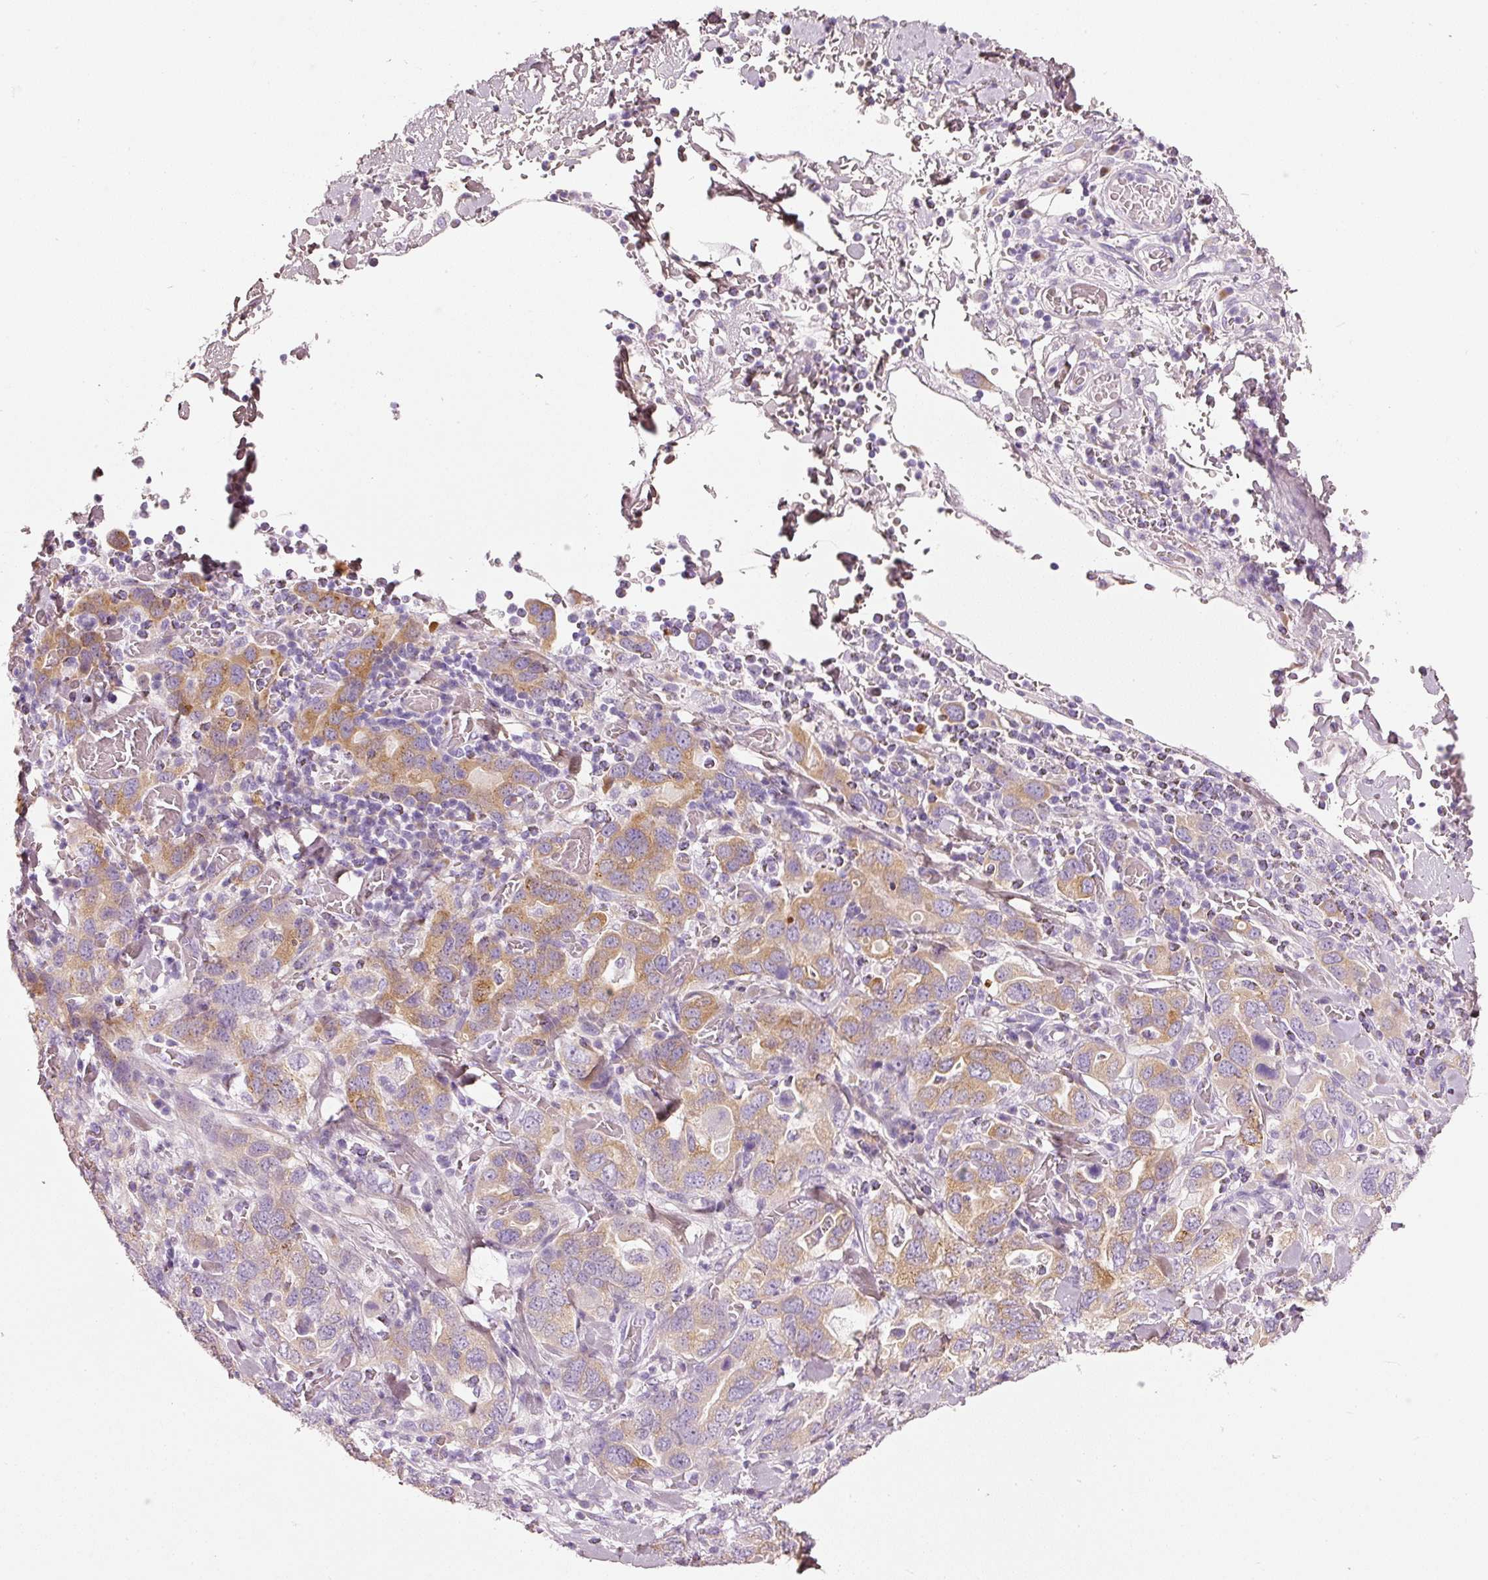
{"staining": {"intensity": "moderate", "quantity": "25%-75%", "location": "cytoplasmic/membranous"}, "tissue": "stomach cancer", "cell_type": "Tumor cells", "image_type": "cancer", "snomed": [{"axis": "morphology", "description": "Adenocarcinoma, NOS"}, {"axis": "topography", "description": "Stomach, upper"}, {"axis": "topography", "description": "Stomach"}], "caption": "Tumor cells exhibit medium levels of moderate cytoplasmic/membranous expression in approximately 25%-75% of cells in human stomach cancer (adenocarcinoma).", "gene": "PDXDC1", "patient": {"sex": "male", "age": 62}}